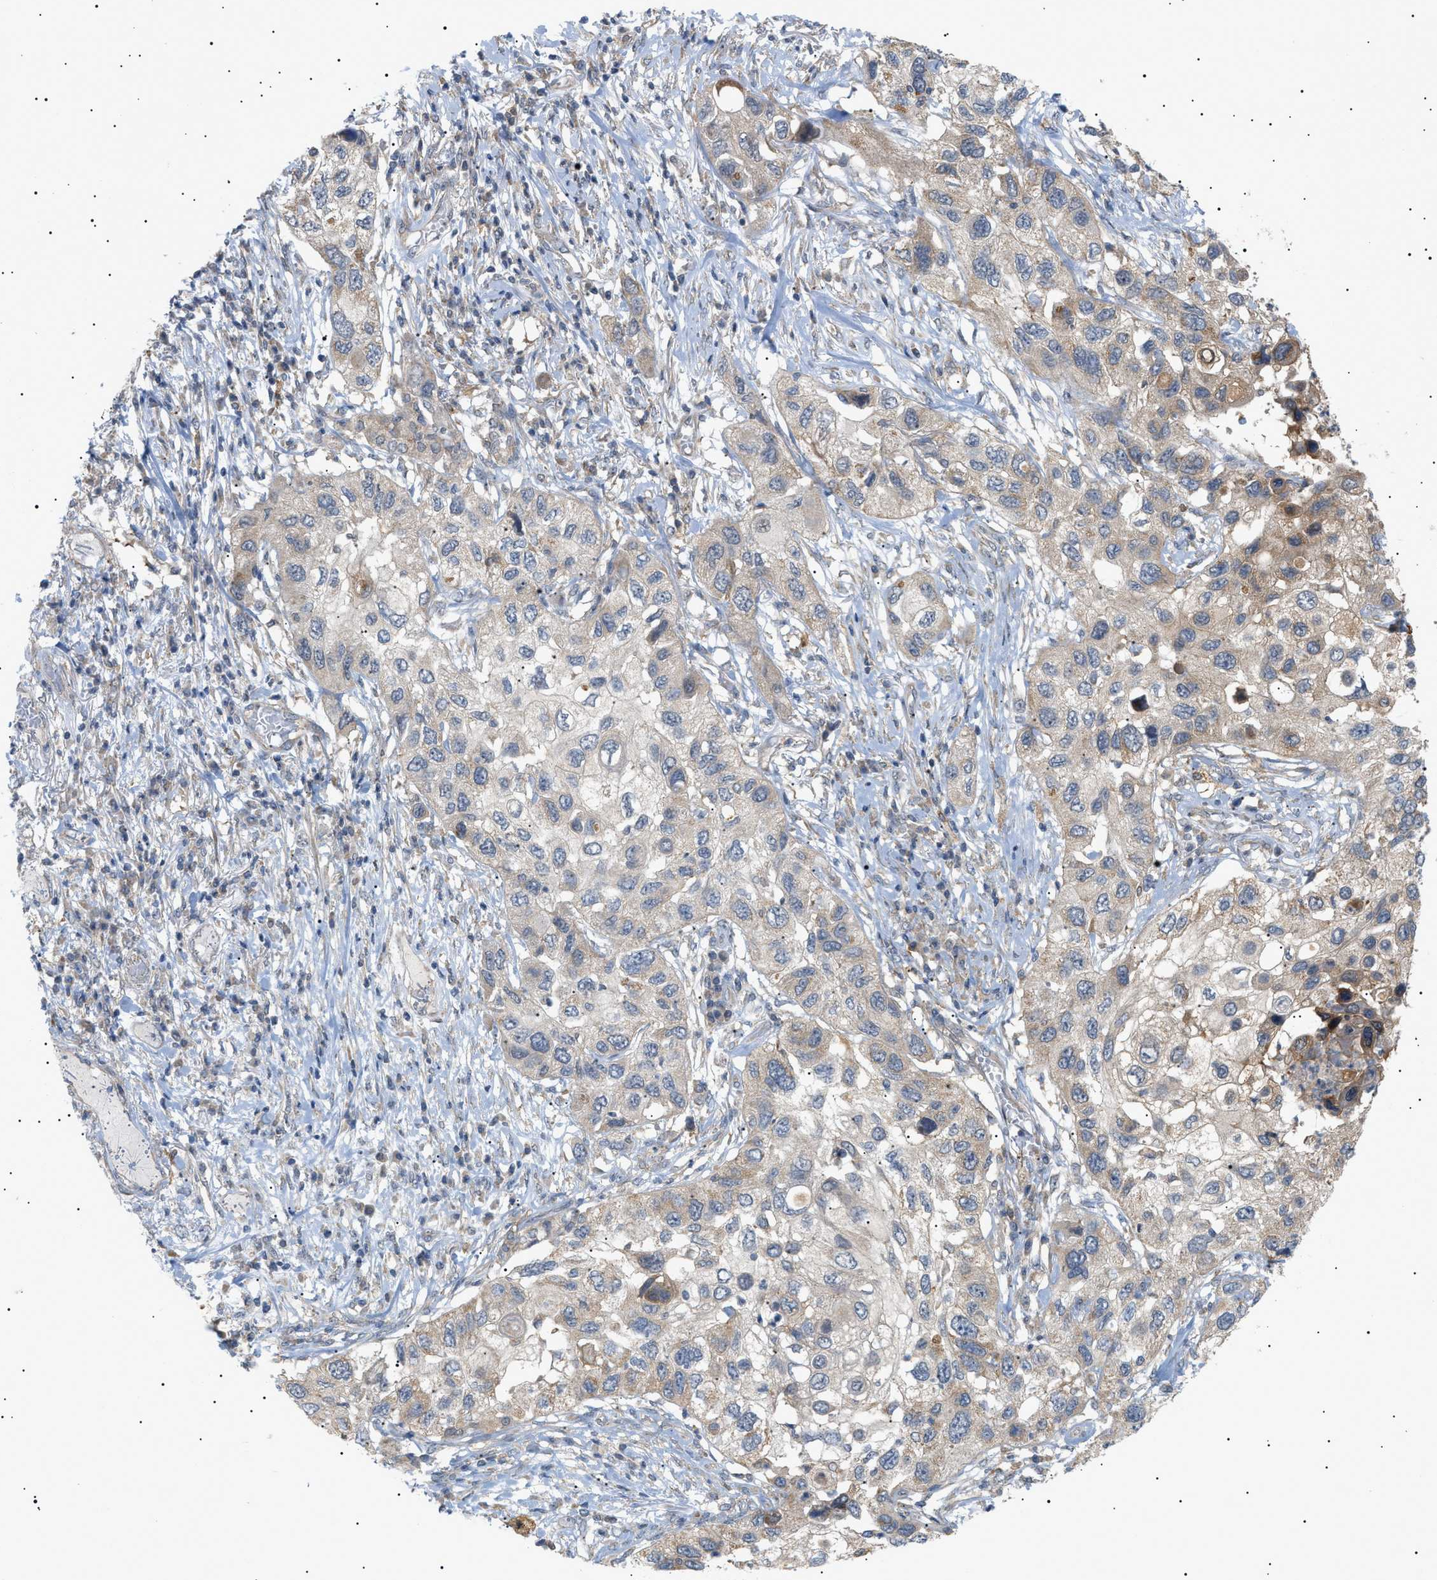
{"staining": {"intensity": "weak", "quantity": "<25%", "location": "cytoplasmic/membranous"}, "tissue": "lung cancer", "cell_type": "Tumor cells", "image_type": "cancer", "snomed": [{"axis": "morphology", "description": "Squamous cell carcinoma, NOS"}, {"axis": "topography", "description": "Lung"}], "caption": "High magnification brightfield microscopy of lung cancer stained with DAB (3,3'-diaminobenzidine) (brown) and counterstained with hematoxylin (blue): tumor cells show no significant staining.", "gene": "IRS2", "patient": {"sex": "male", "age": 71}}